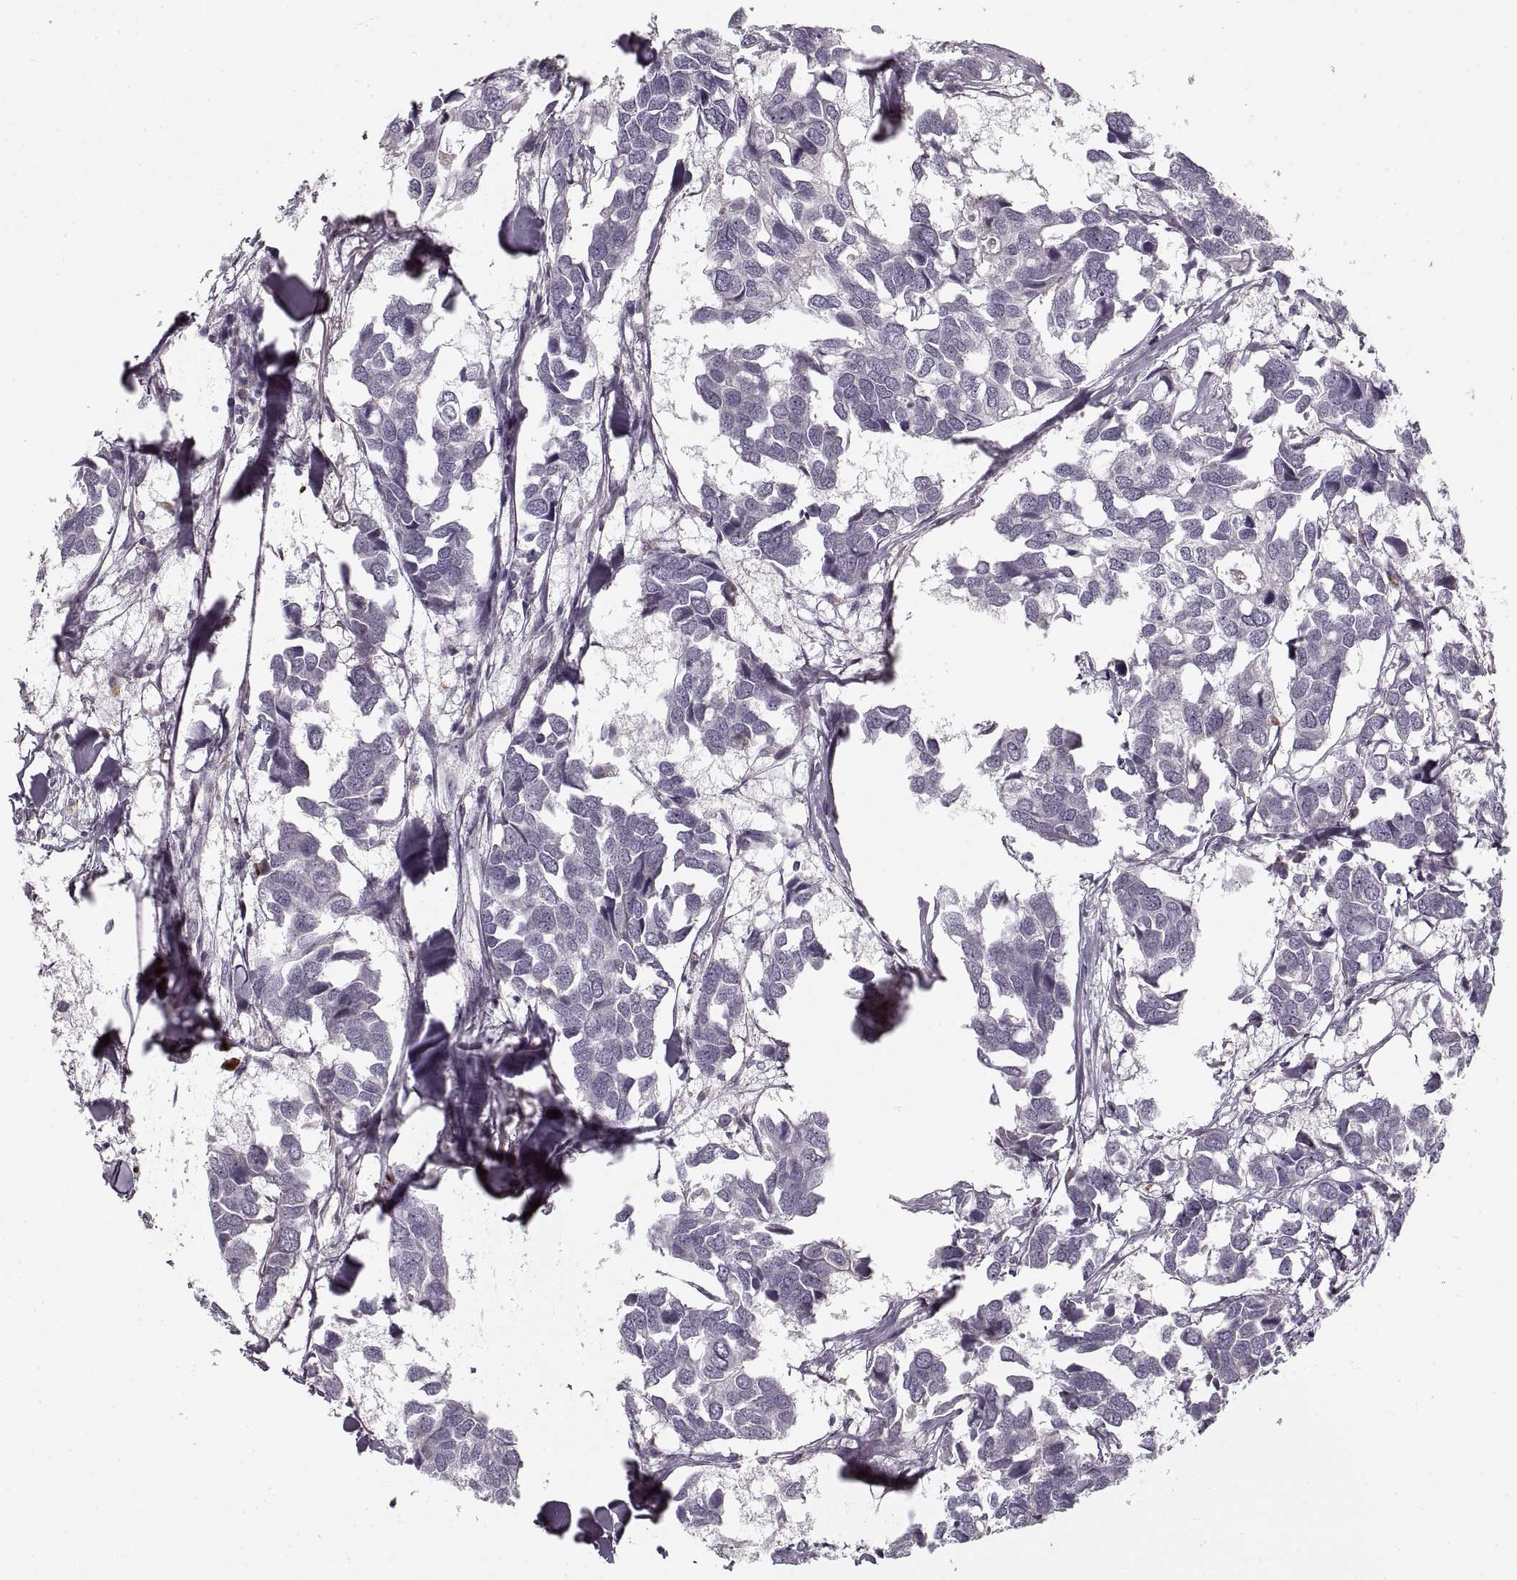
{"staining": {"intensity": "negative", "quantity": "none", "location": "none"}, "tissue": "breast cancer", "cell_type": "Tumor cells", "image_type": "cancer", "snomed": [{"axis": "morphology", "description": "Duct carcinoma"}, {"axis": "topography", "description": "Breast"}], "caption": "This photomicrograph is of breast cancer stained with immunohistochemistry (IHC) to label a protein in brown with the nuclei are counter-stained blue. There is no staining in tumor cells.", "gene": "ASIC3", "patient": {"sex": "female", "age": 83}}